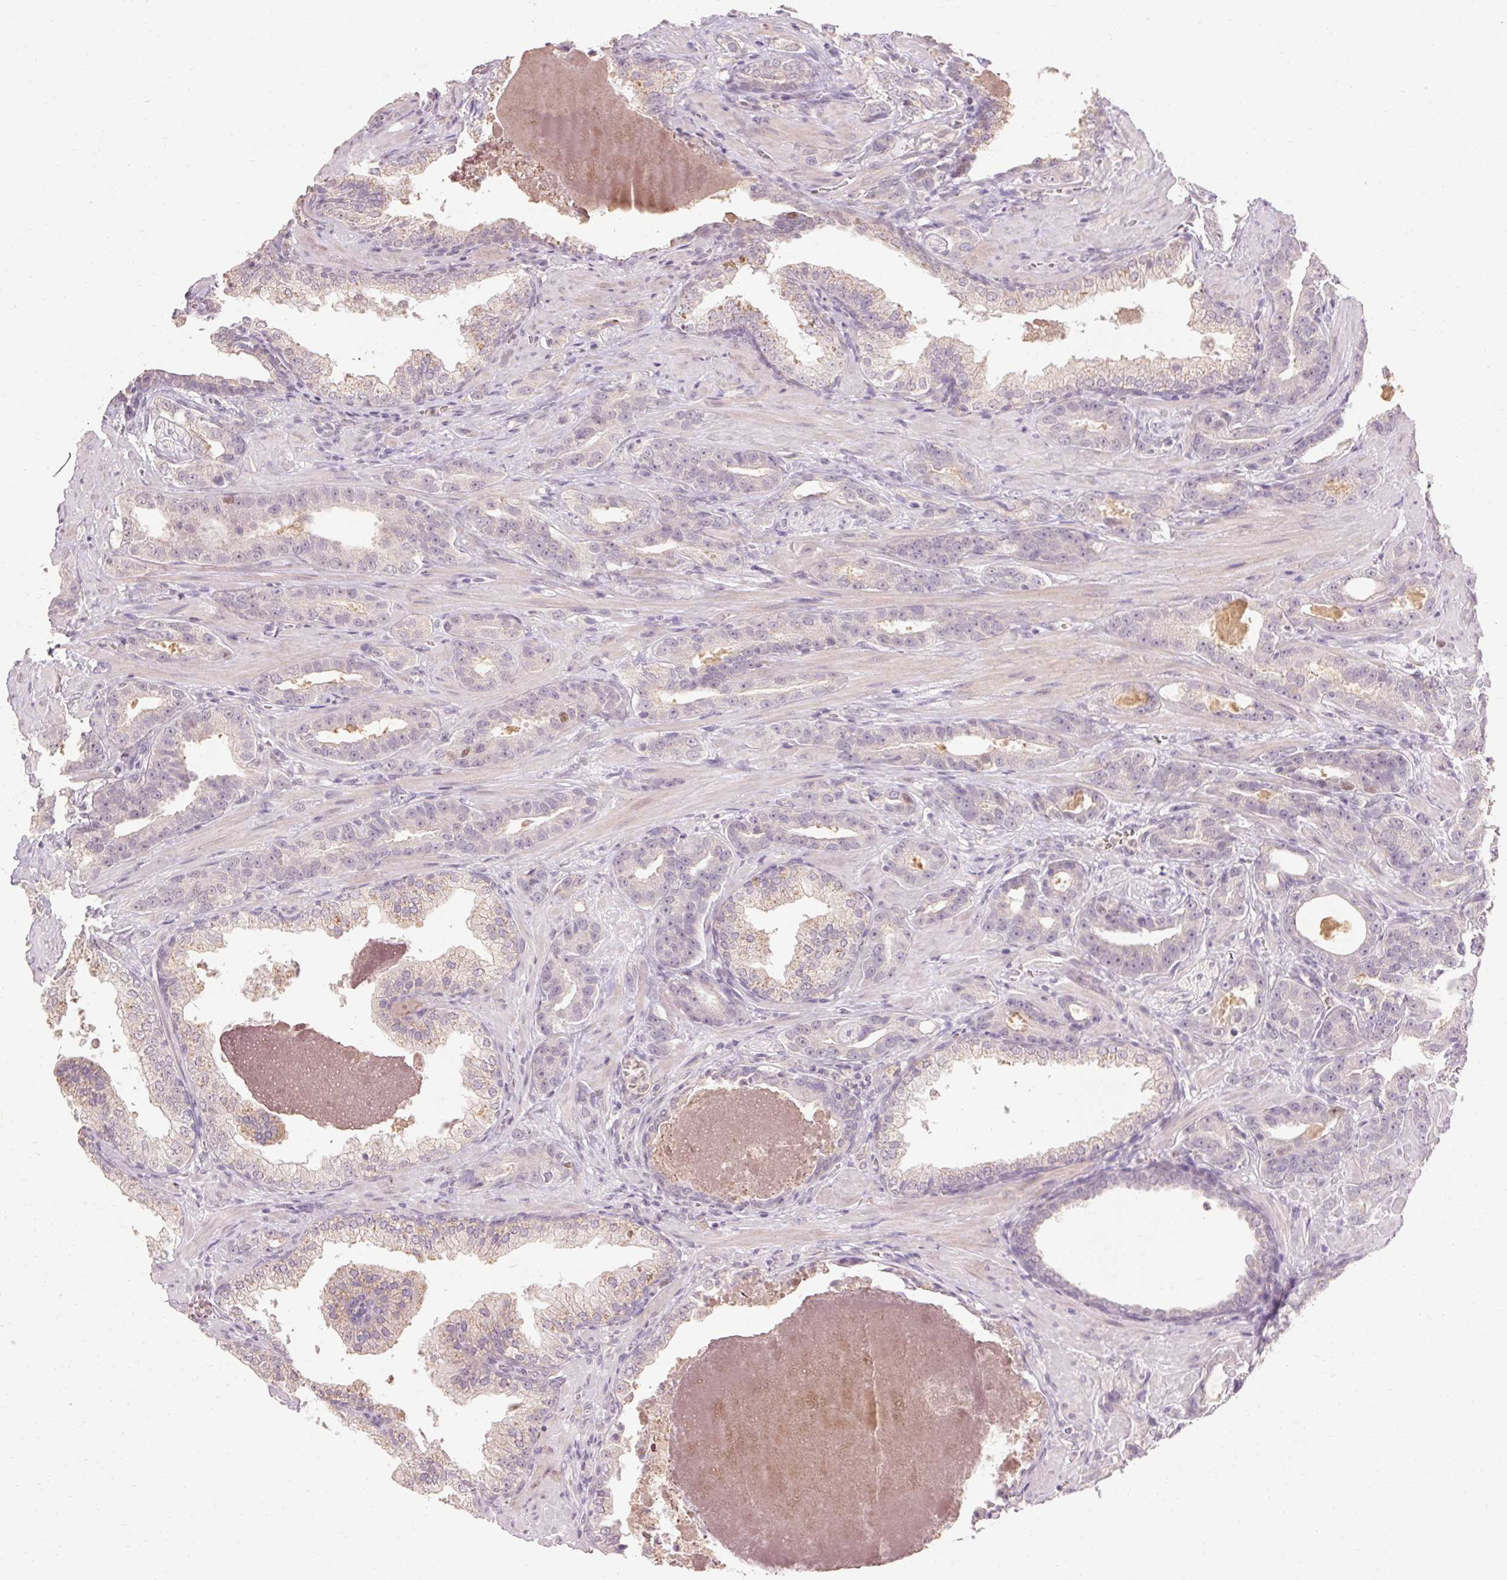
{"staining": {"intensity": "negative", "quantity": "none", "location": "none"}, "tissue": "prostate cancer", "cell_type": "Tumor cells", "image_type": "cancer", "snomed": [{"axis": "morphology", "description": "Adenocarcinoma, High grade"}, {"axis": "topography", "description": "Prostate"}], "caption": "This is a histopathology image of IHC staining of adenocarcinoma (high-grade) (prostate), which shows no positivity in tumor cells.", "gene": "SKP2", "patient": {"sex": "male", "age": 65}}